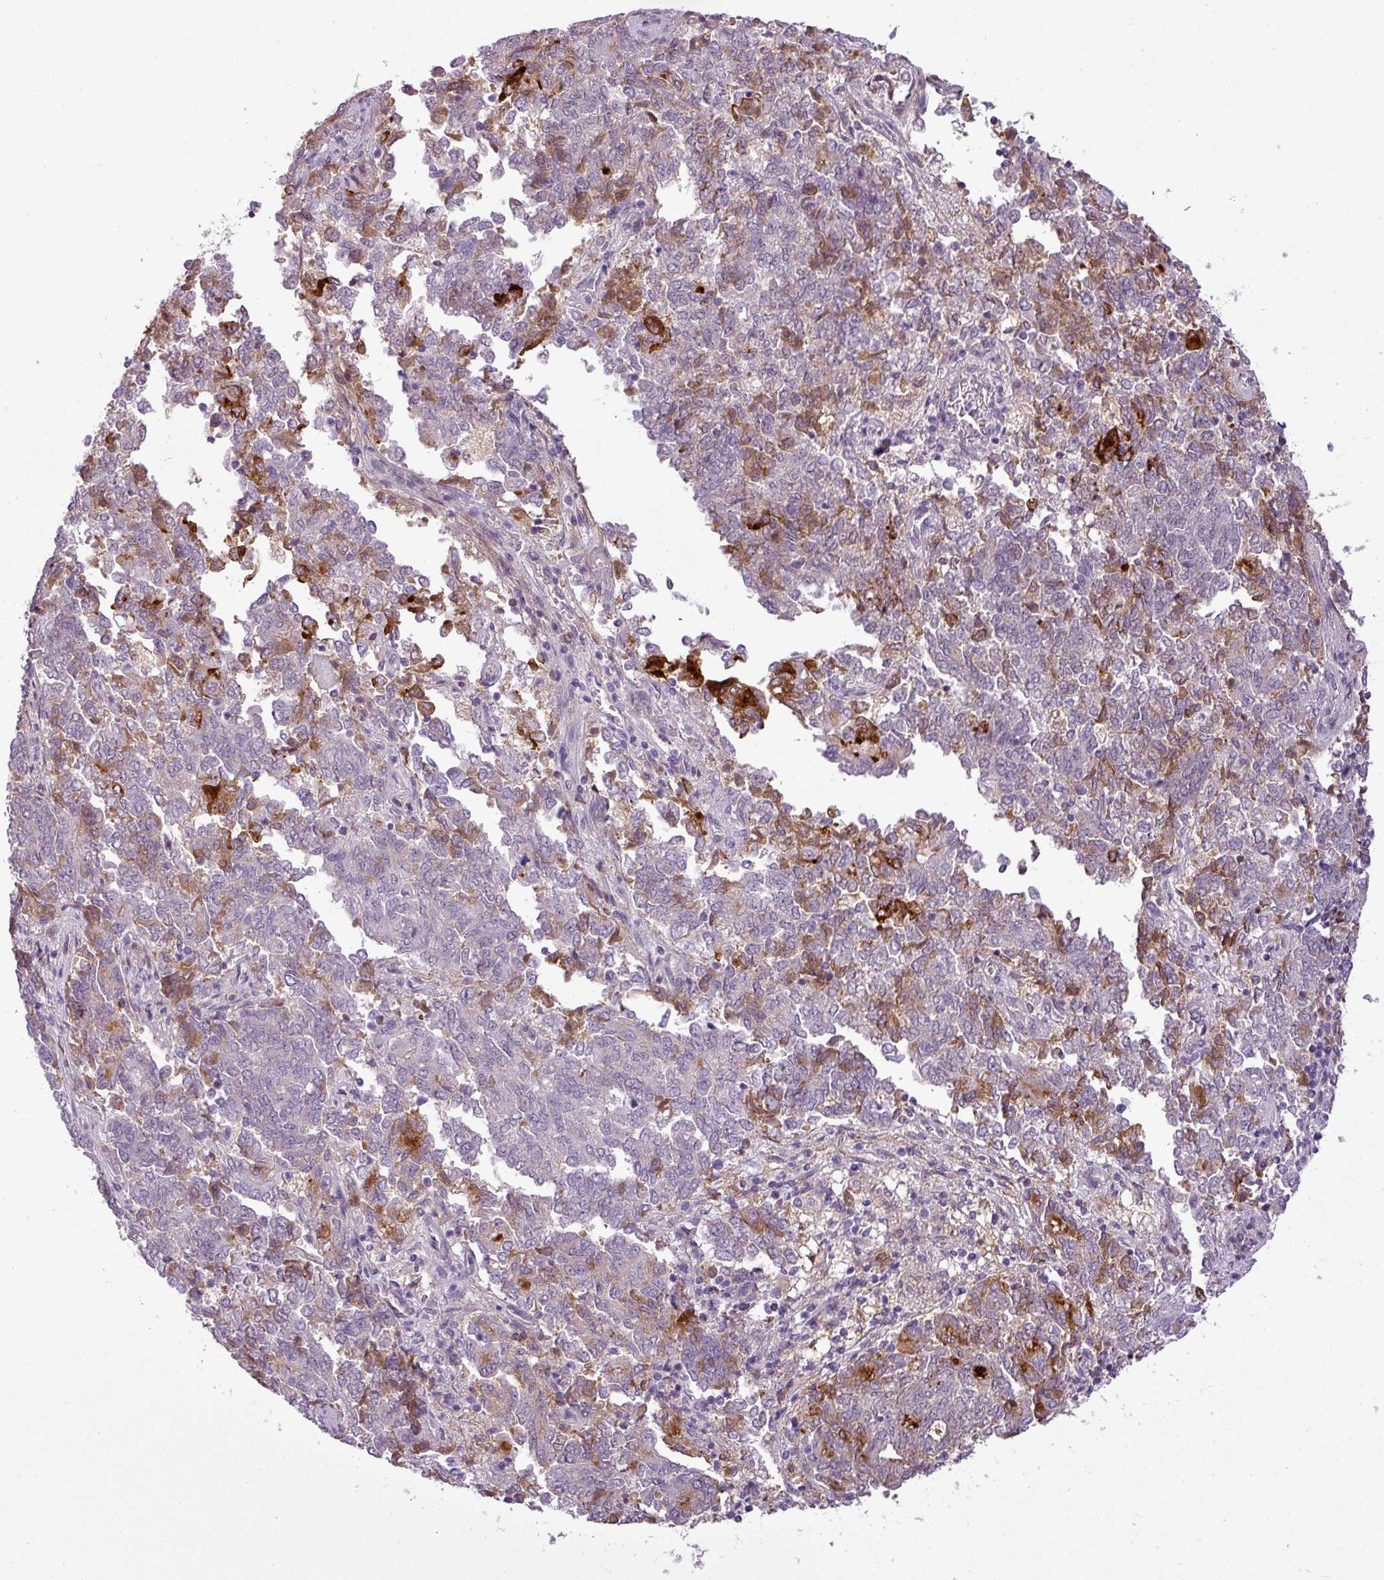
{"staining": {"intensity": "moderate", "quantity": "25%-75%", "location": "cytoplasmic/membranous"}, "tissue": "endometrial cancer", "cell_type": "Tumor cells", "image_type": "cancer", "snomed": [{"axis": "morphology", "description": "Adenocarcinoma, NOS"}, {"axis": "topography", "description": "Endometrium"}], "caption": "An image of human endometrial adenocarcinoma stained for a protein reveals moderate cytoplasmic/membranous brown staining in tumor cells. Immunohistochemistry (ihc) stains the protein in brown and the nuclei are stained blue.", "gene": "C4B", "patient": {"sex": "female", "age": 80}}